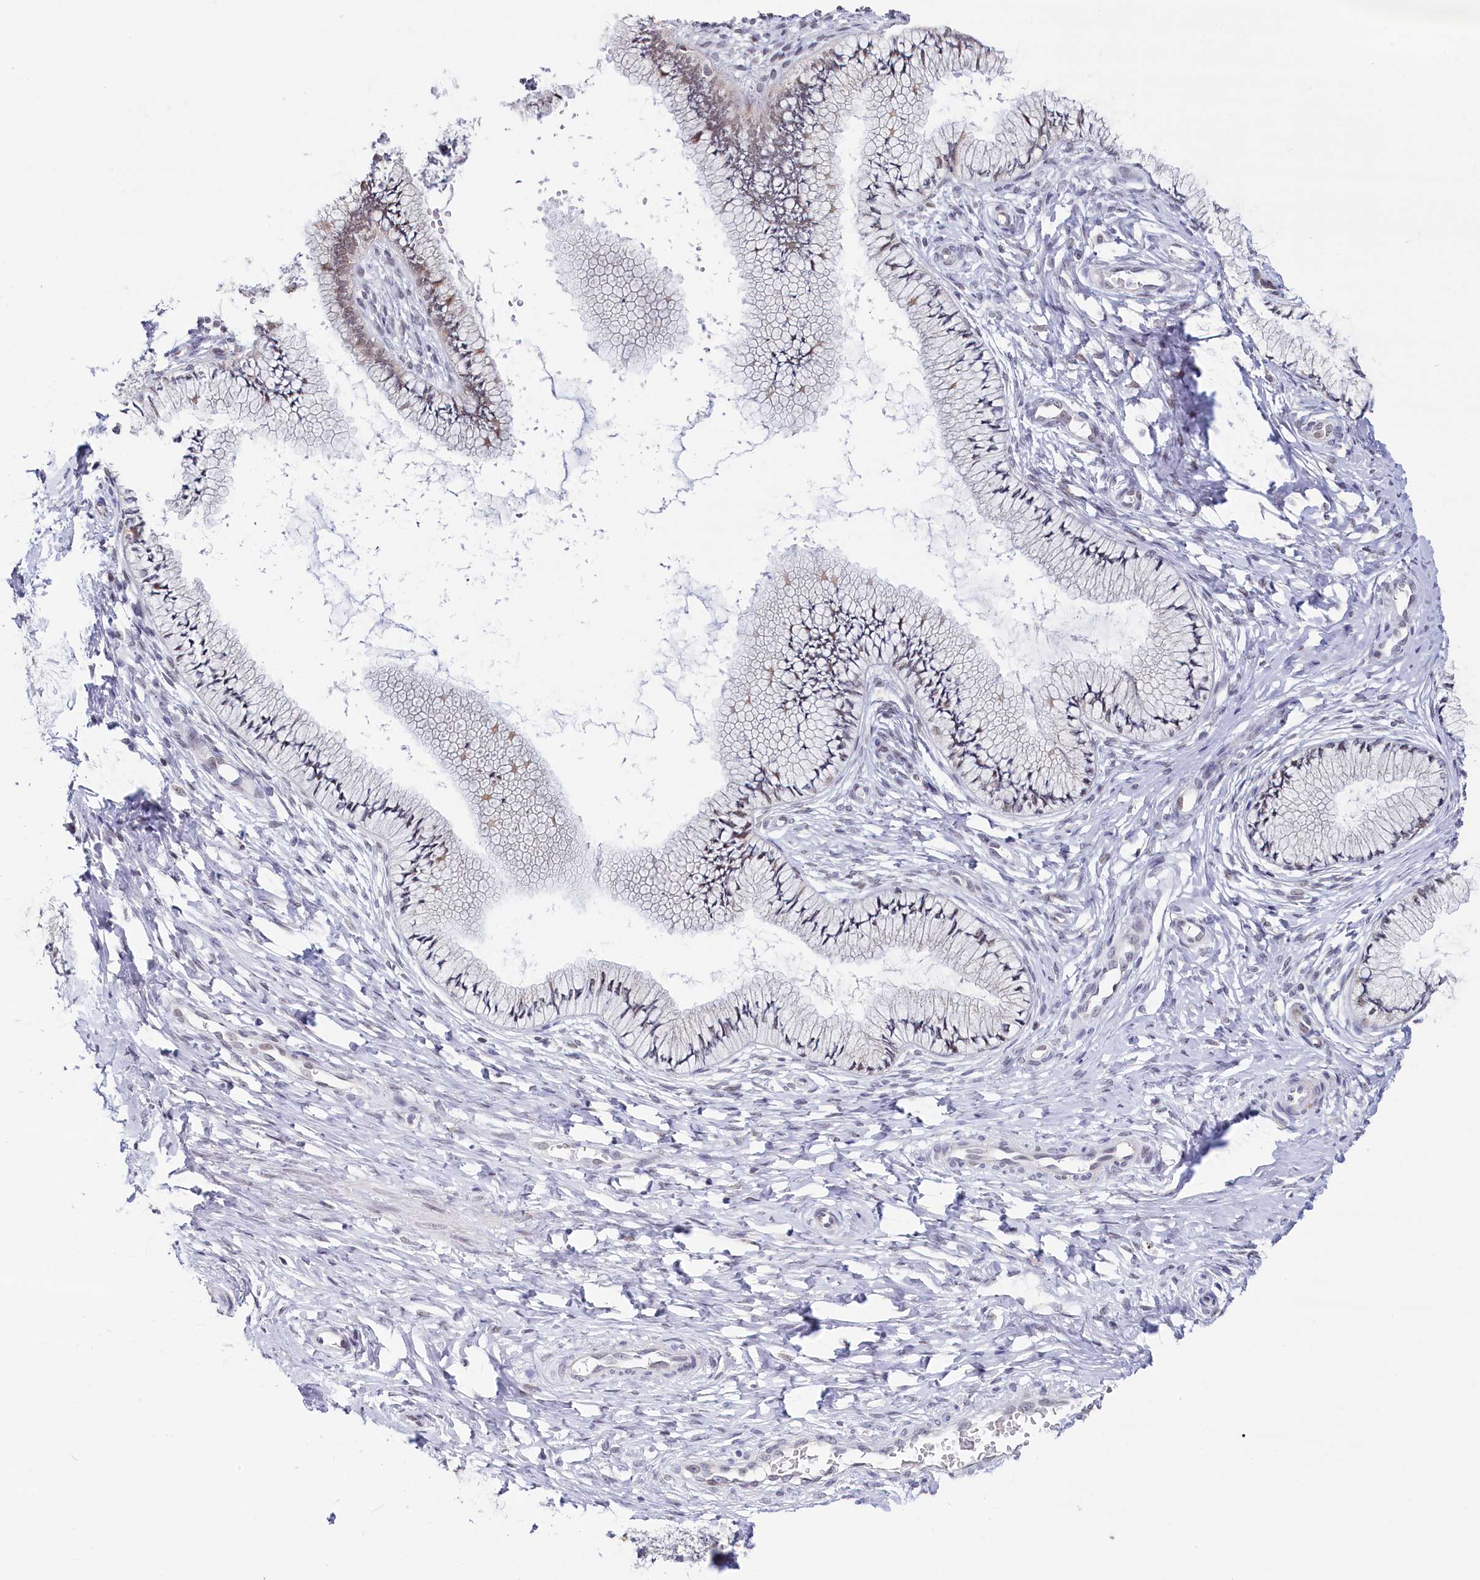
{"staining": {"intensity": "weak", "quantity": "<25%", "location": "nuclear"}, "tissue": "cervix", "cell_type": "Glandular cells", "image_type": "normal", "snomed": [{"axis": "morphology", "description": "Normal tissue, NOS"}, {"axis": "topography", "description": "Cervix"}], "caption": "The image reveals no significant positivity in glandular cells of cervix.", "gene": "PPHLN1", "patient": {"sex": "female", "age": 36}}